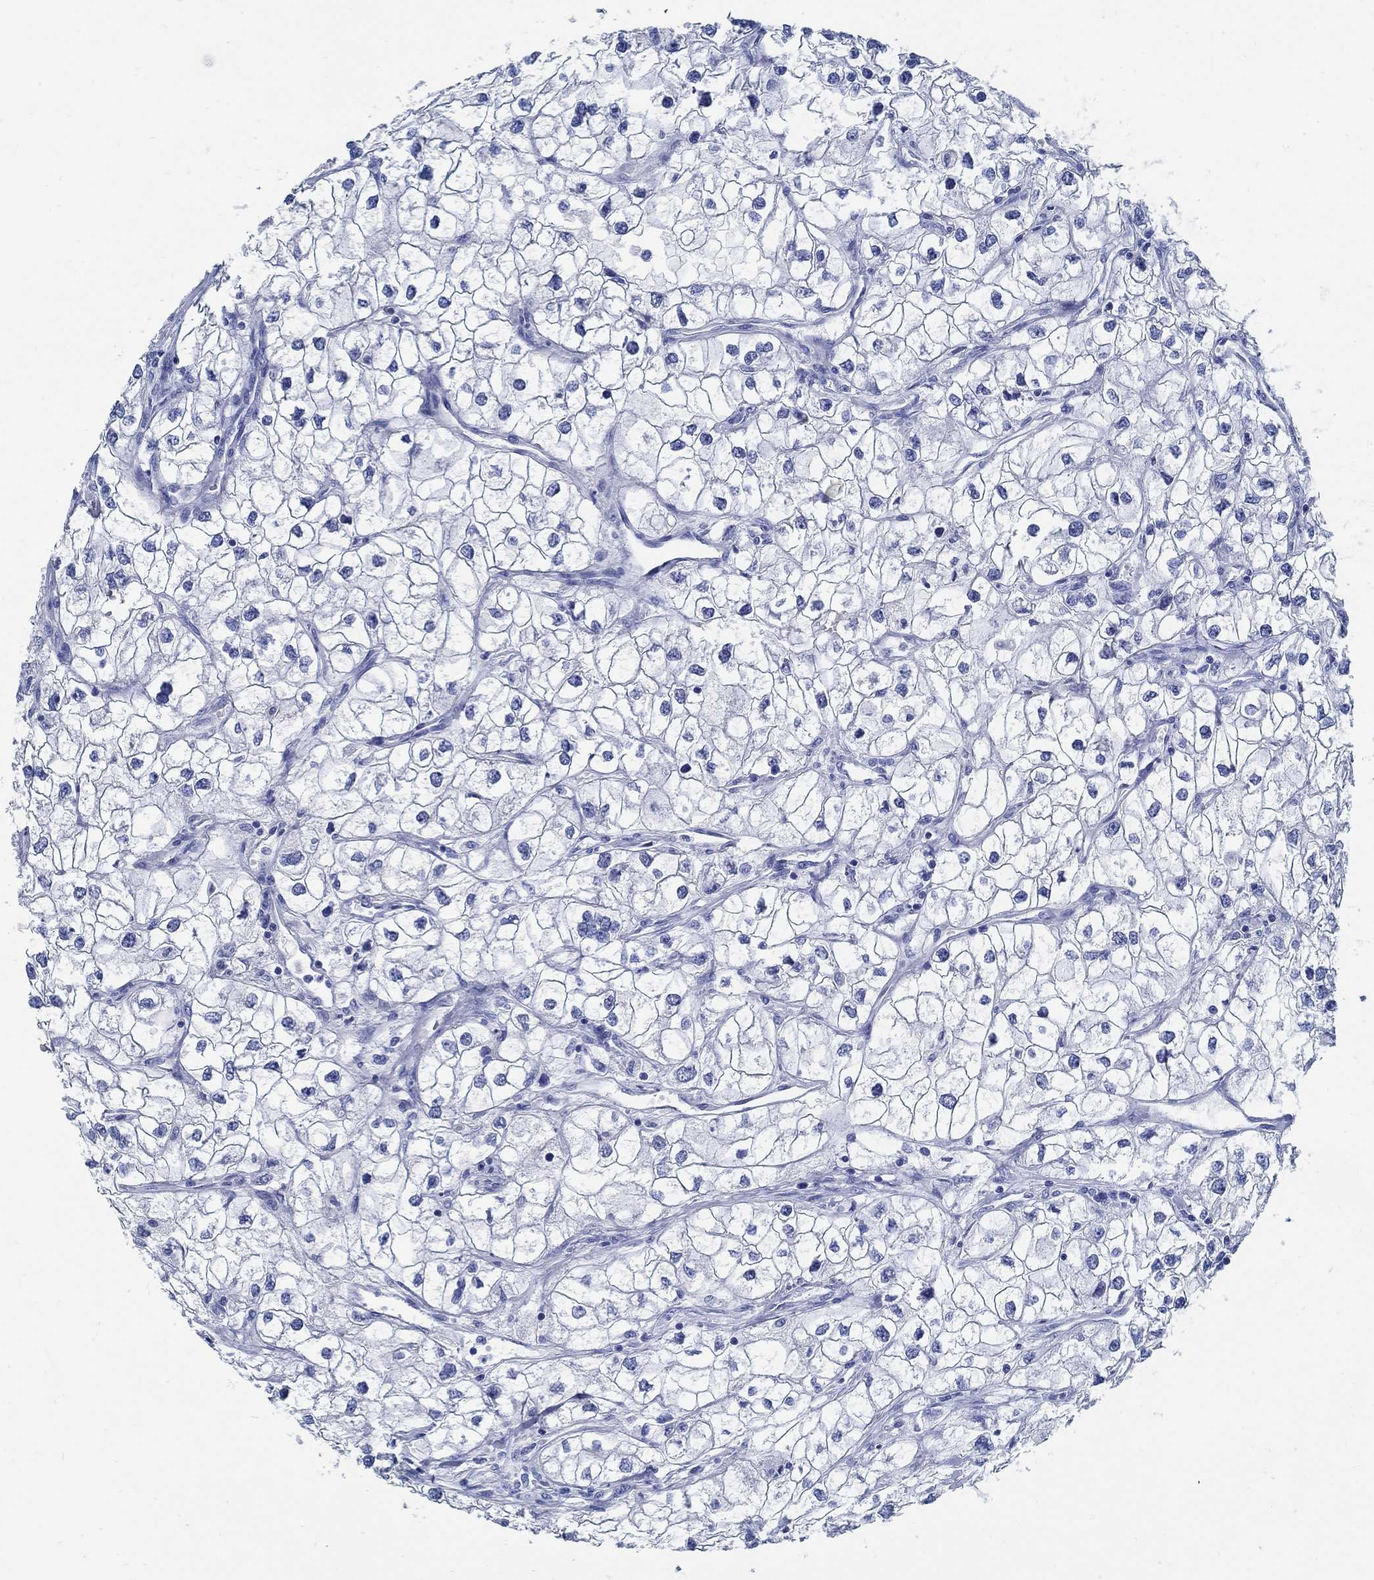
{"staining": {"intensity": "negative", "quantity": "none", "location": "none"}, "tissue": "renal cancer", "cell_type": "Tumor cells", "image_type": "cancer", "snomed": [{"axis": "morphology", "description": "Adenocarcinoma, NOS"}, {"axis": "topography", "description": "Kidney"}], "caption": "Immunohistochemical staining of human adenocarcinoma (renal) reveals no significant staining in tumor cells.", "gene": "SLC45A1", "patient": {"sex": "male", "age": 59}}